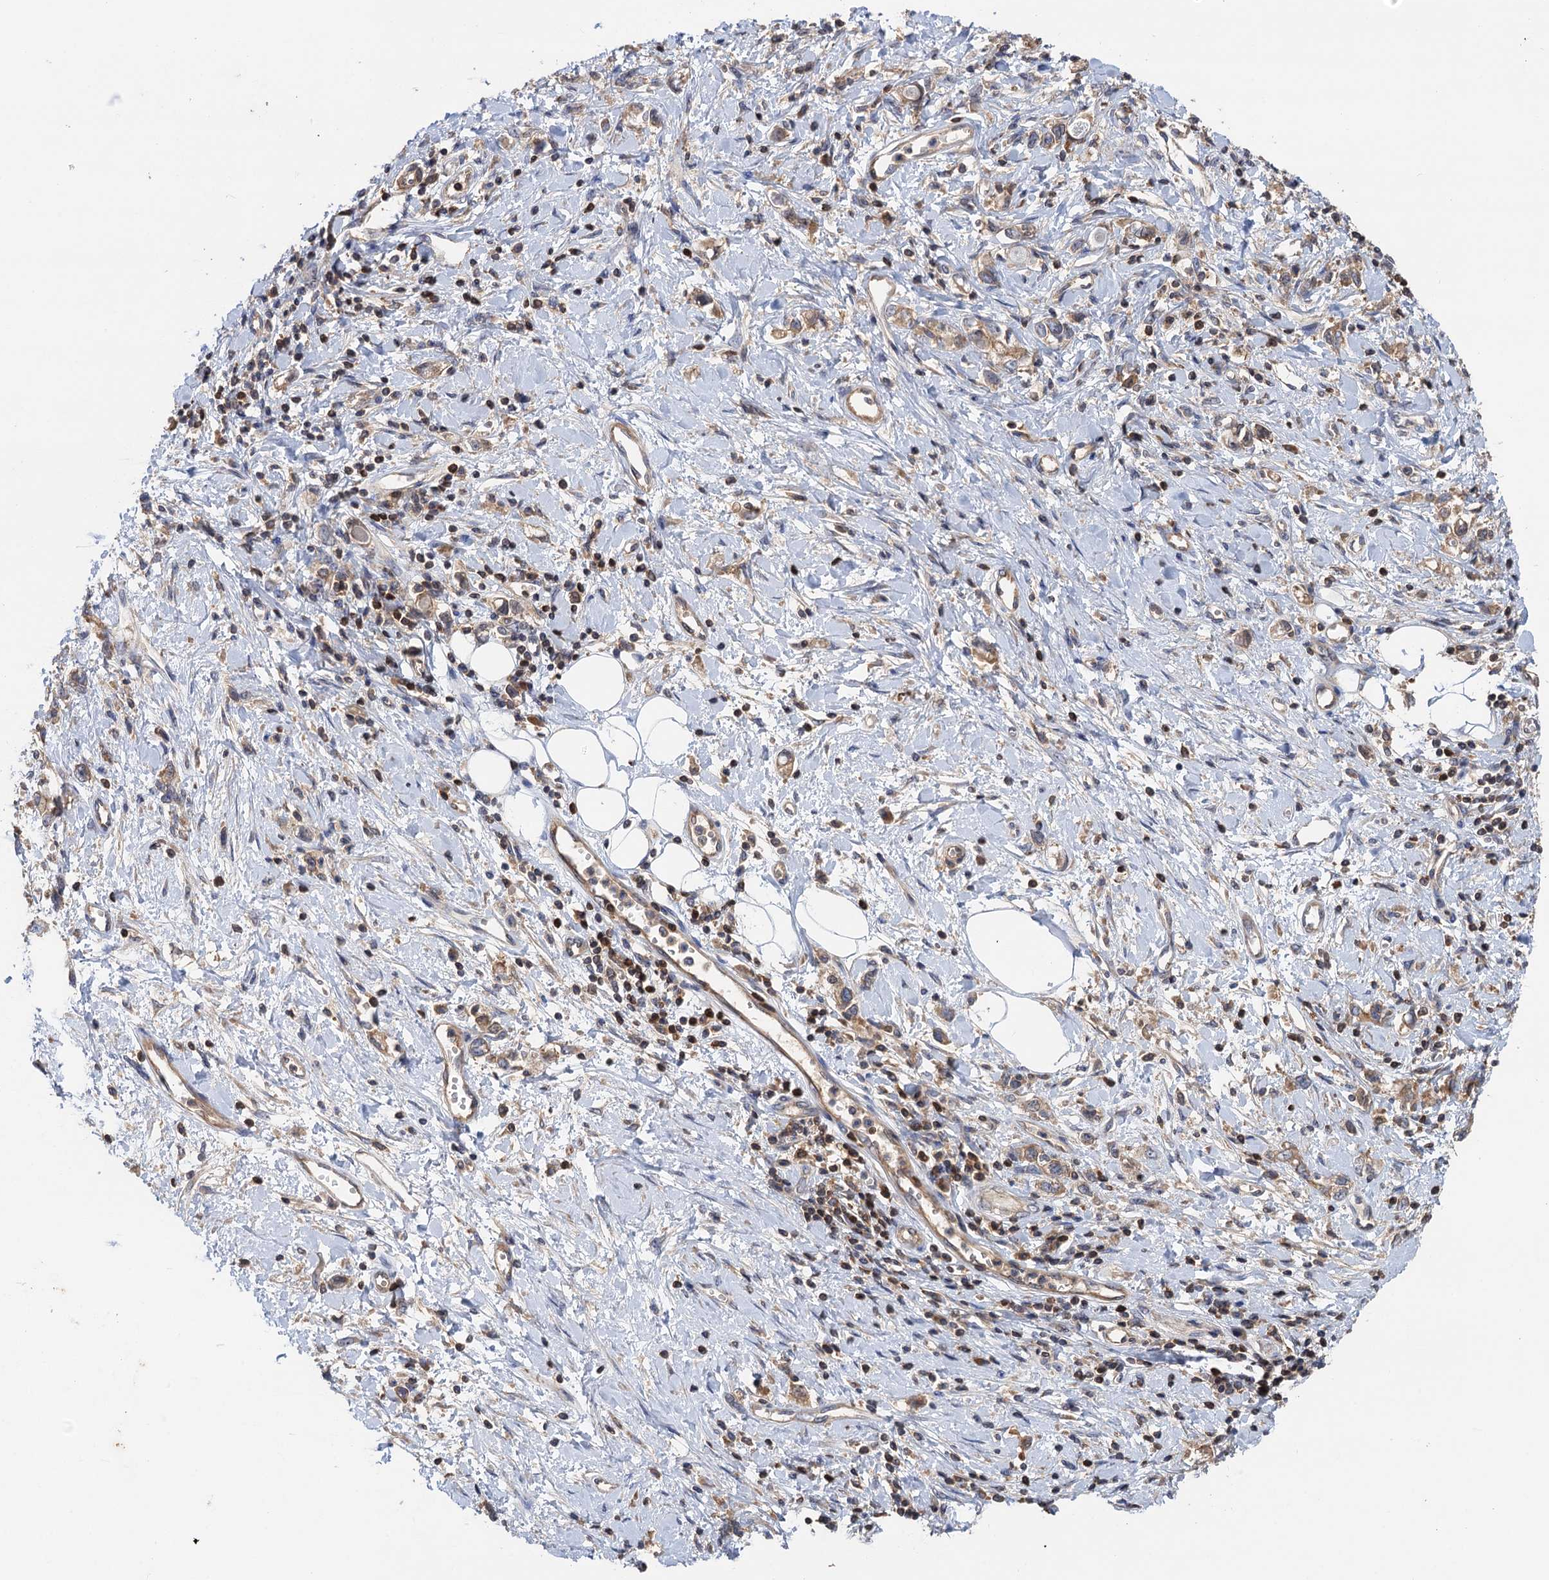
{"staining": {"intensity": "weak", "quantity": "25%-75%", "location": "cytoplasmic/membranous"}, "tissue": "stomach cancer", "cell_type": "Tumor cells", "image_type": "cancer", "snomed": [{"axis": "morphology", "description": "Adenocarcinoma, NOS"}, {"axis": "topography", "description": "Stomach"}], "caption": "This is a photomicrograph of IHC staining of adenocarcinoma (stomach), which shows weak expression in the cytoplasmic/membranous of tumor cells.", "gene": "DGKA", "patient": {"sex": "female", "age": 76}}